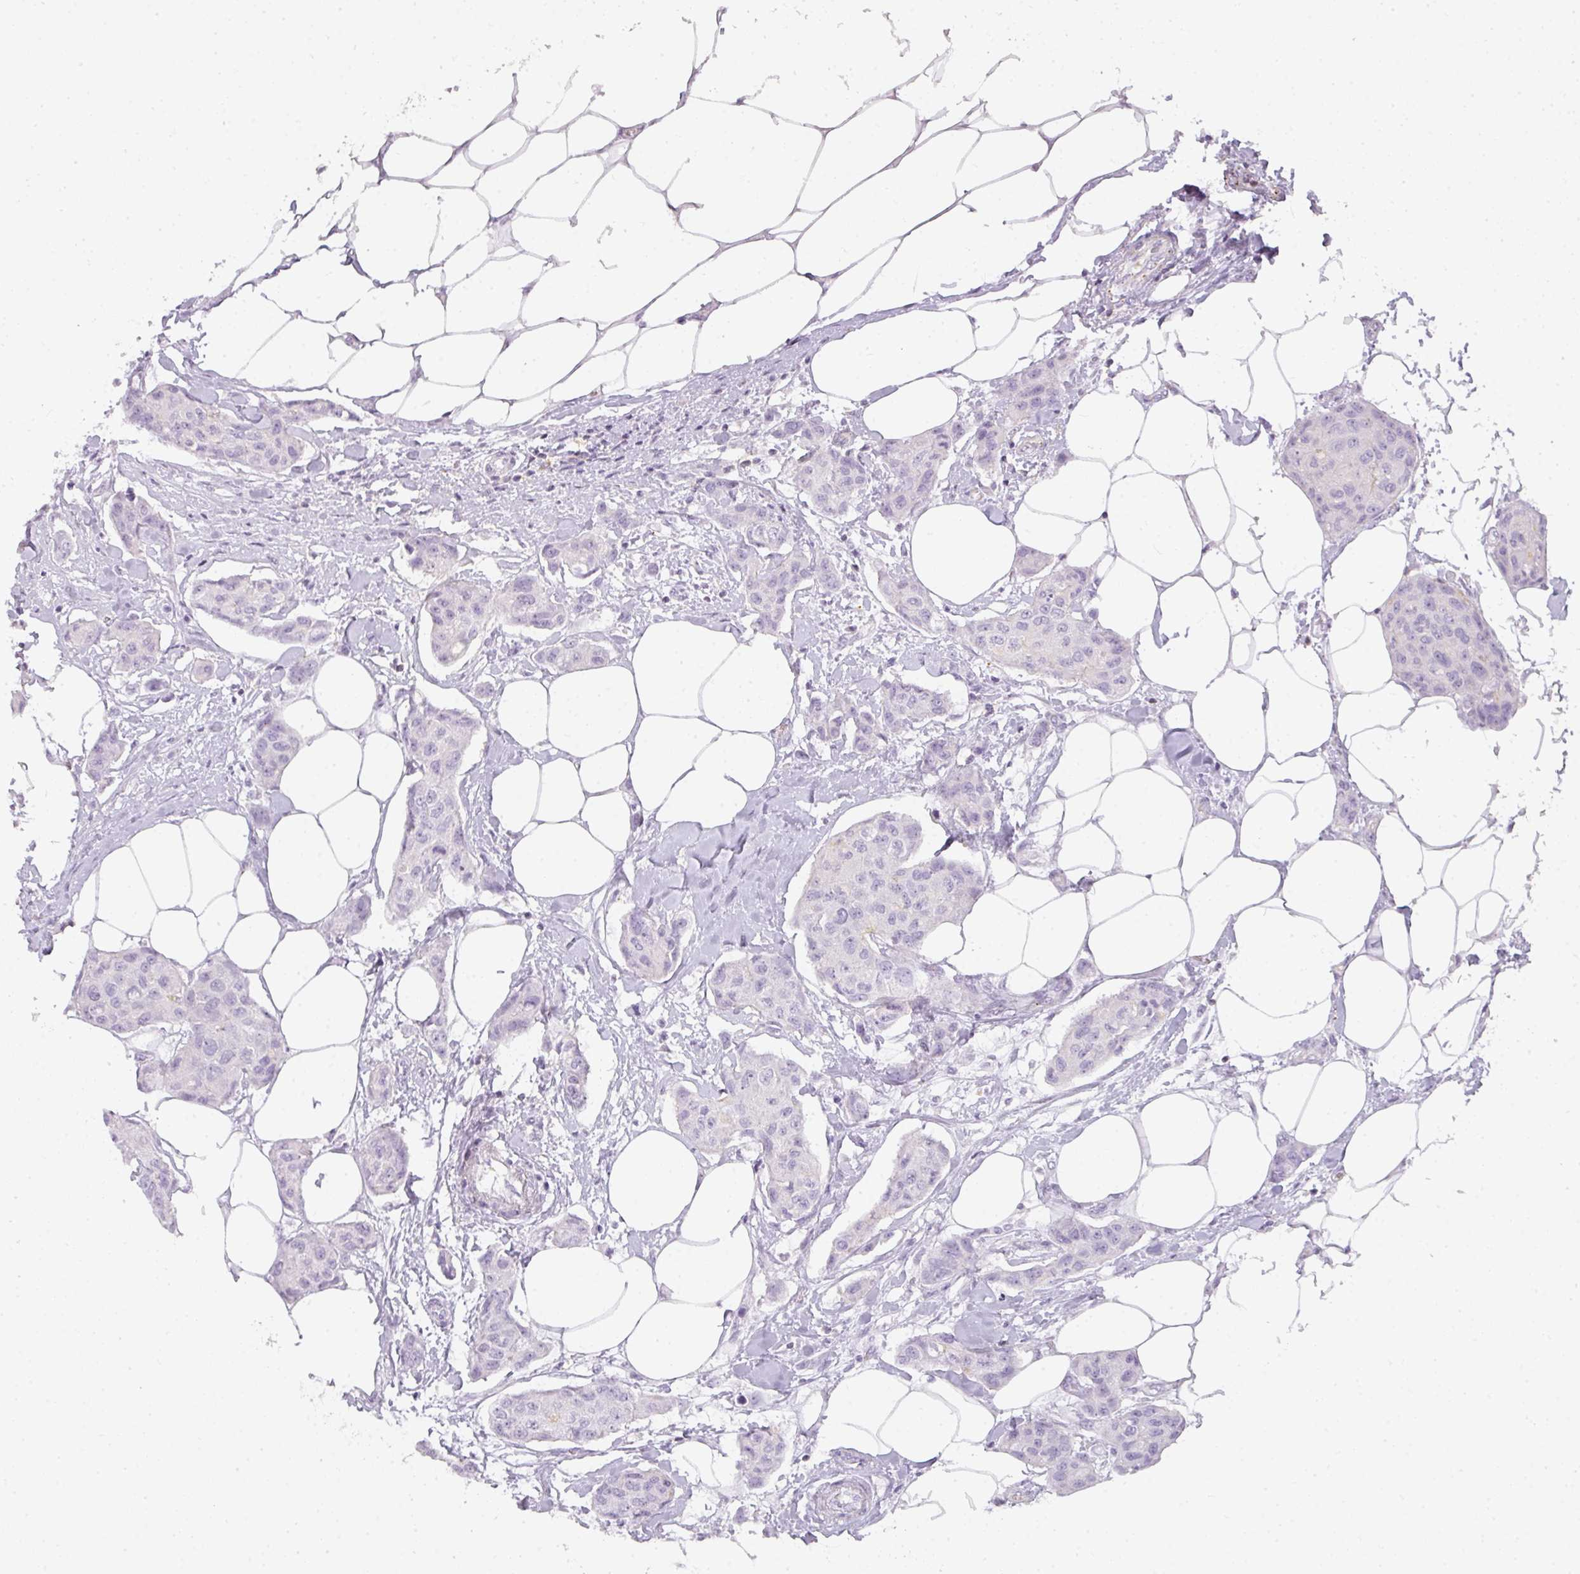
{"staining": {"intensity": "negative", "quantity": "none", "location": "none"}, "tissue": "breast cancer", "cell_type": "Tumor cells", "image_type": "cancer", "snomed": [{"axis": "morphology", "description": "Duct carcinoma"}, {"axis": "topography", "description": "Breast"}, {"axis": "topography", "description": "Lymph node"}], "caption": "Breast infiltrating ductal carcinoma was stained to show a protein in brown. There is no significant staining in tumor cells.", "gene": "TMEM42", "patient": {"sex": "female", "age": 80}}